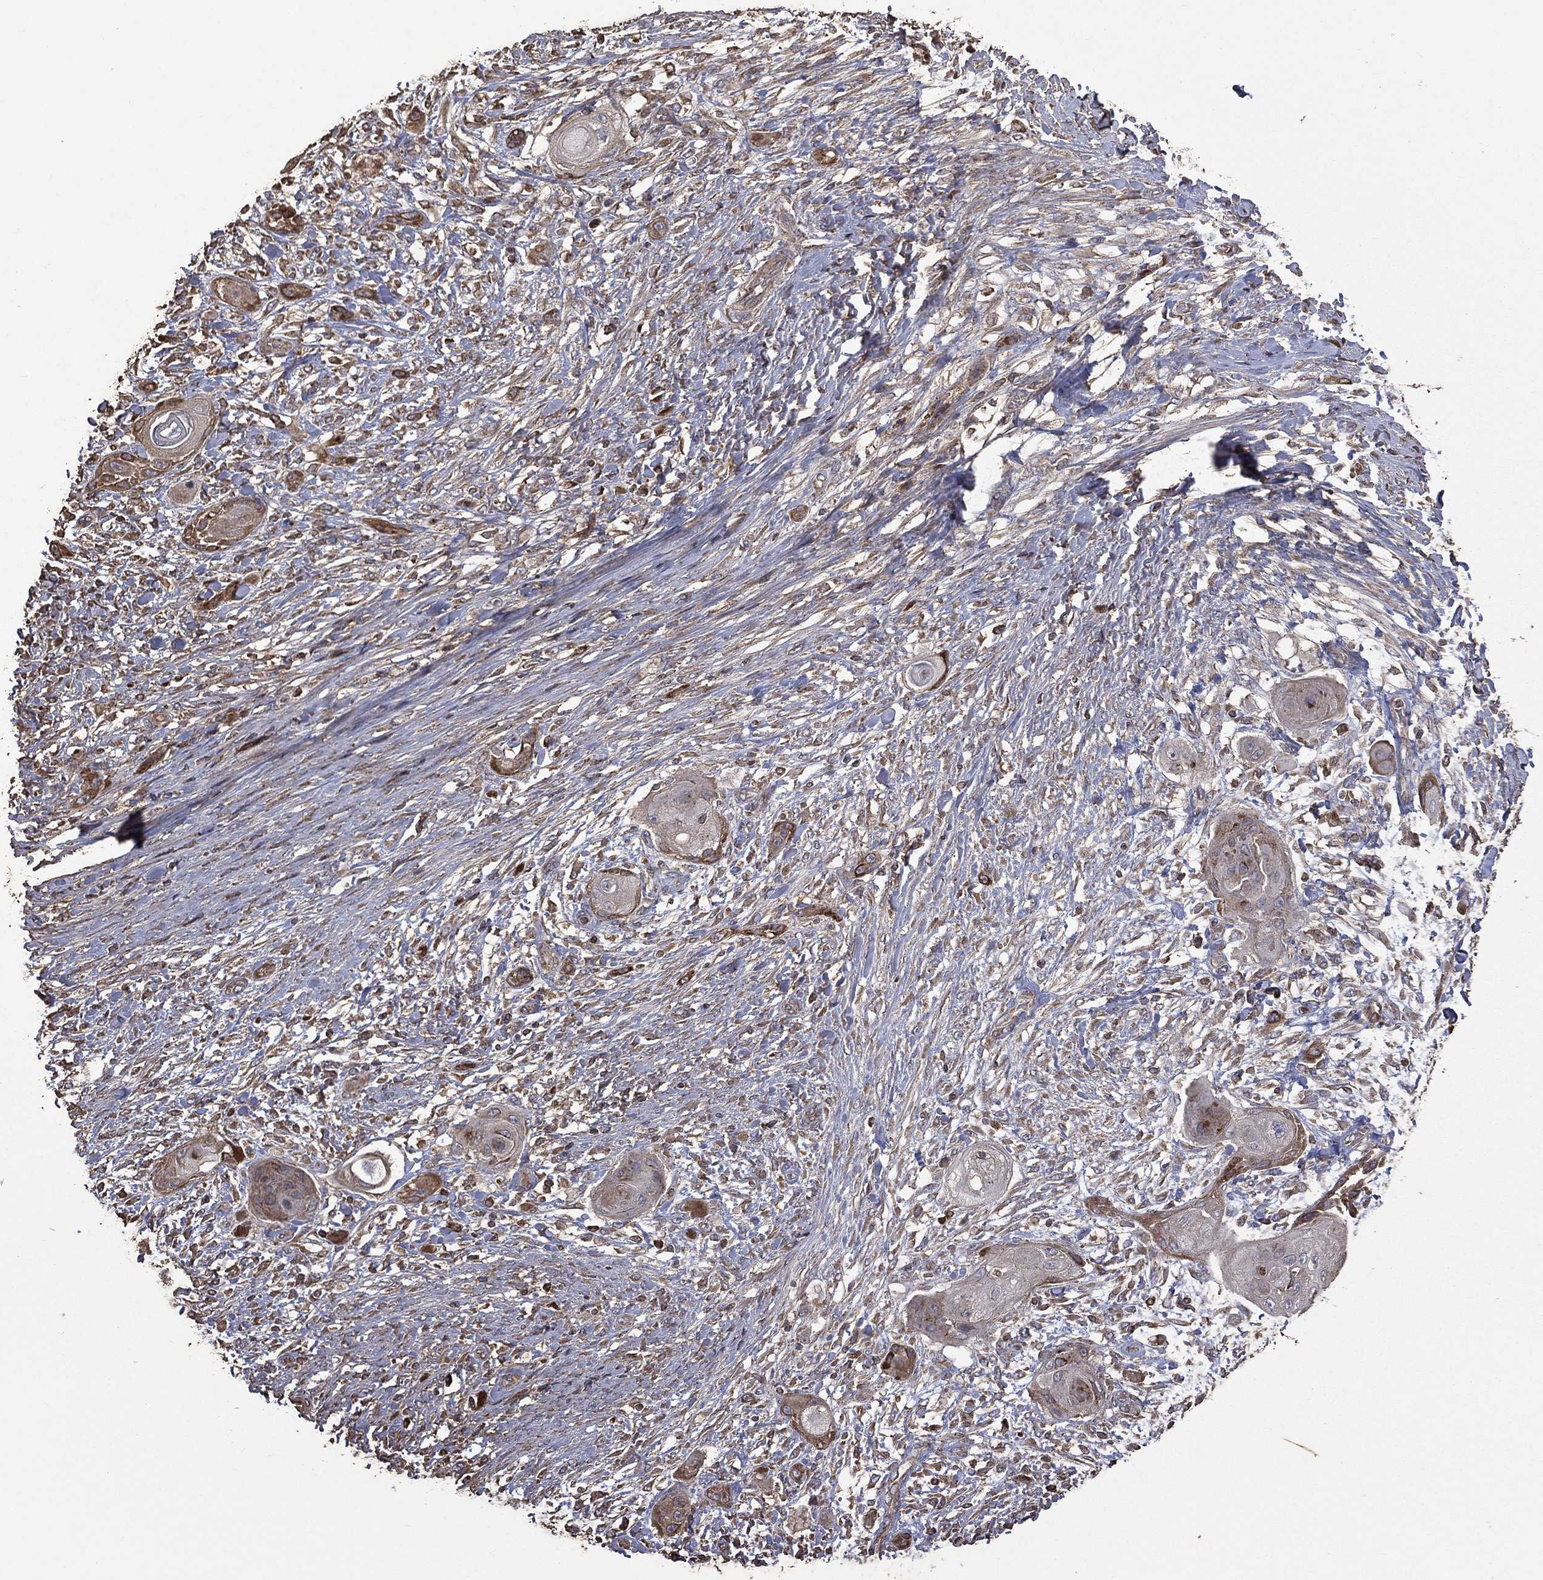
{"staining": {"intensity": "weak", "quantity": "<25%", "location": "cytoplasmic/membranous"}, "tissue": "skin cancer", "cell_type": "Tumor cells", "image_type": "cancer", "snomed": [{"axis": "morphology", "description": "Squamous cell carcinoma, NOS"}, {"axis": "topography", "description": "Skin"}], "caption": "The photomicrograph exhibits no significant staining in tumor cells of skin cancer (squamous cell carcinoma). Brightfield microscopy of IHC stained with DAB (3,3'-diaminobenzidine) (brown) and hematoxylin (blue), captured at high magnification.", "gene": "METTL27", "patient": {"sex": "male", "age": 62}}